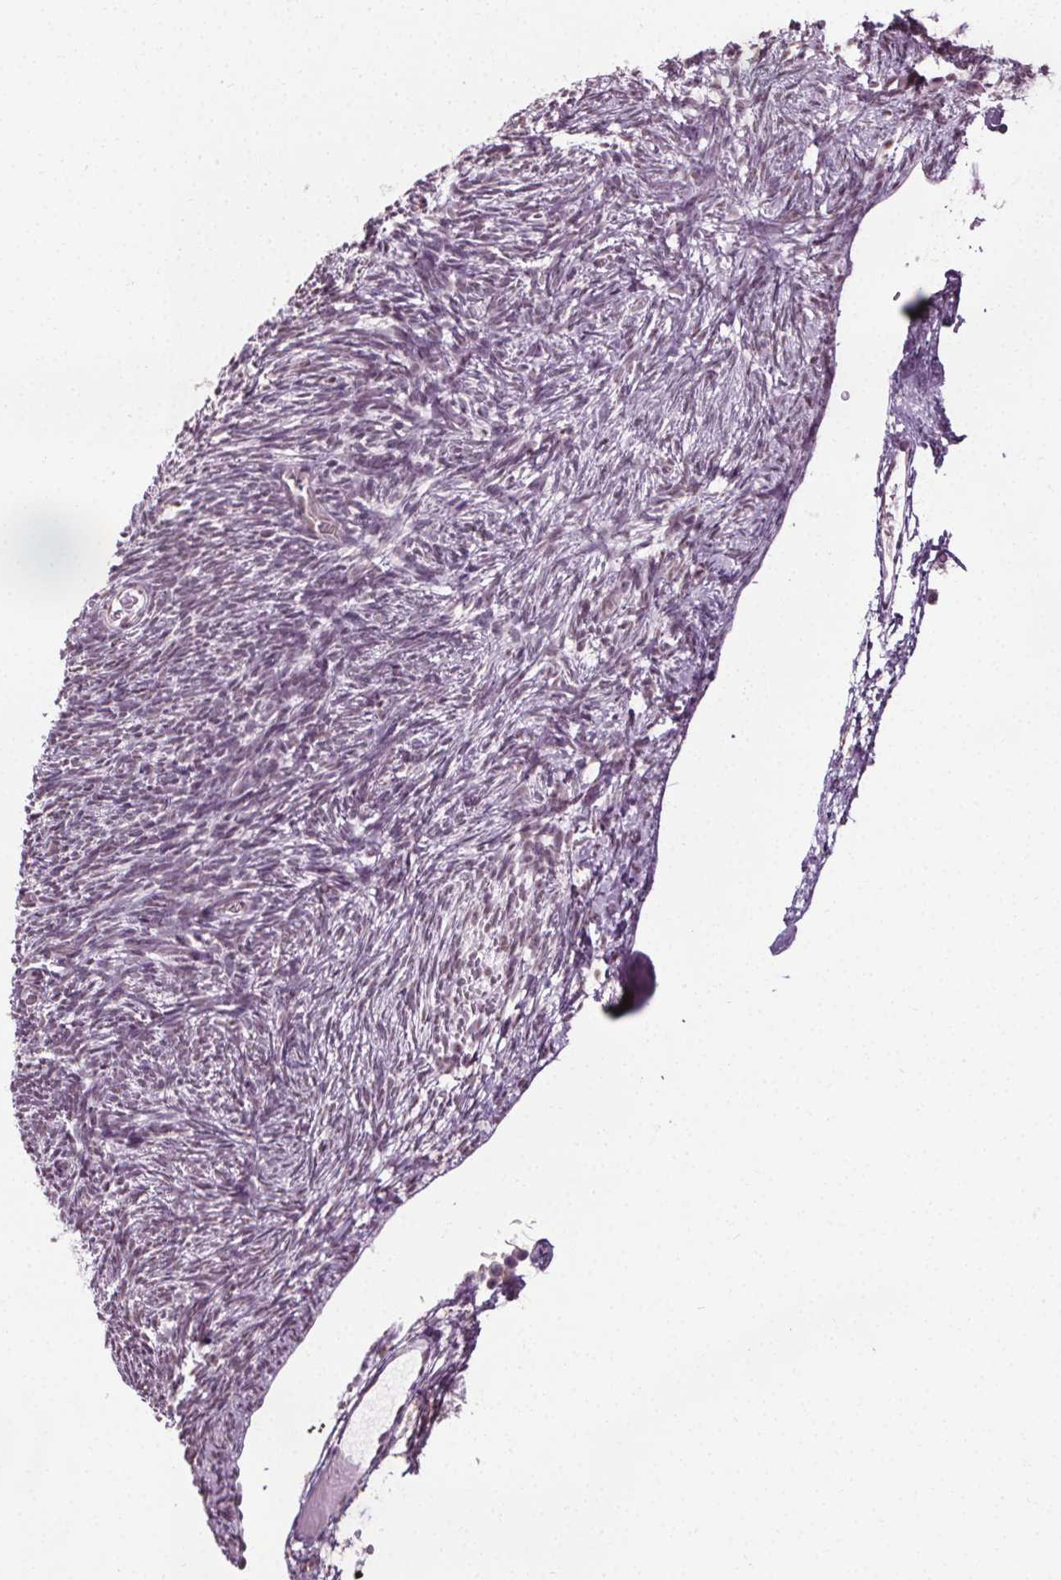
{"staining": {"intensity": "negative", "quantity": "none", "location": "none"}, "tissue": "ovary", "cell_type": "Follicle cells", "image_type": "normal", "snomed": [{"axis": "morphology", "description": "Normal tissue, NOS"}, {"axis": "topography", "description": "Ovary"}], "caption": "Immunohistochemistry (IHC) photomicrograph of unremarkable ovary stained for a protein (brown), which displays no expression in follicle cells. (DAB (3,3'-diaminobenzidine) IHC, high magnification).", "gene": "CEBPA", "patient": {"sex": "female", "age": 39}}